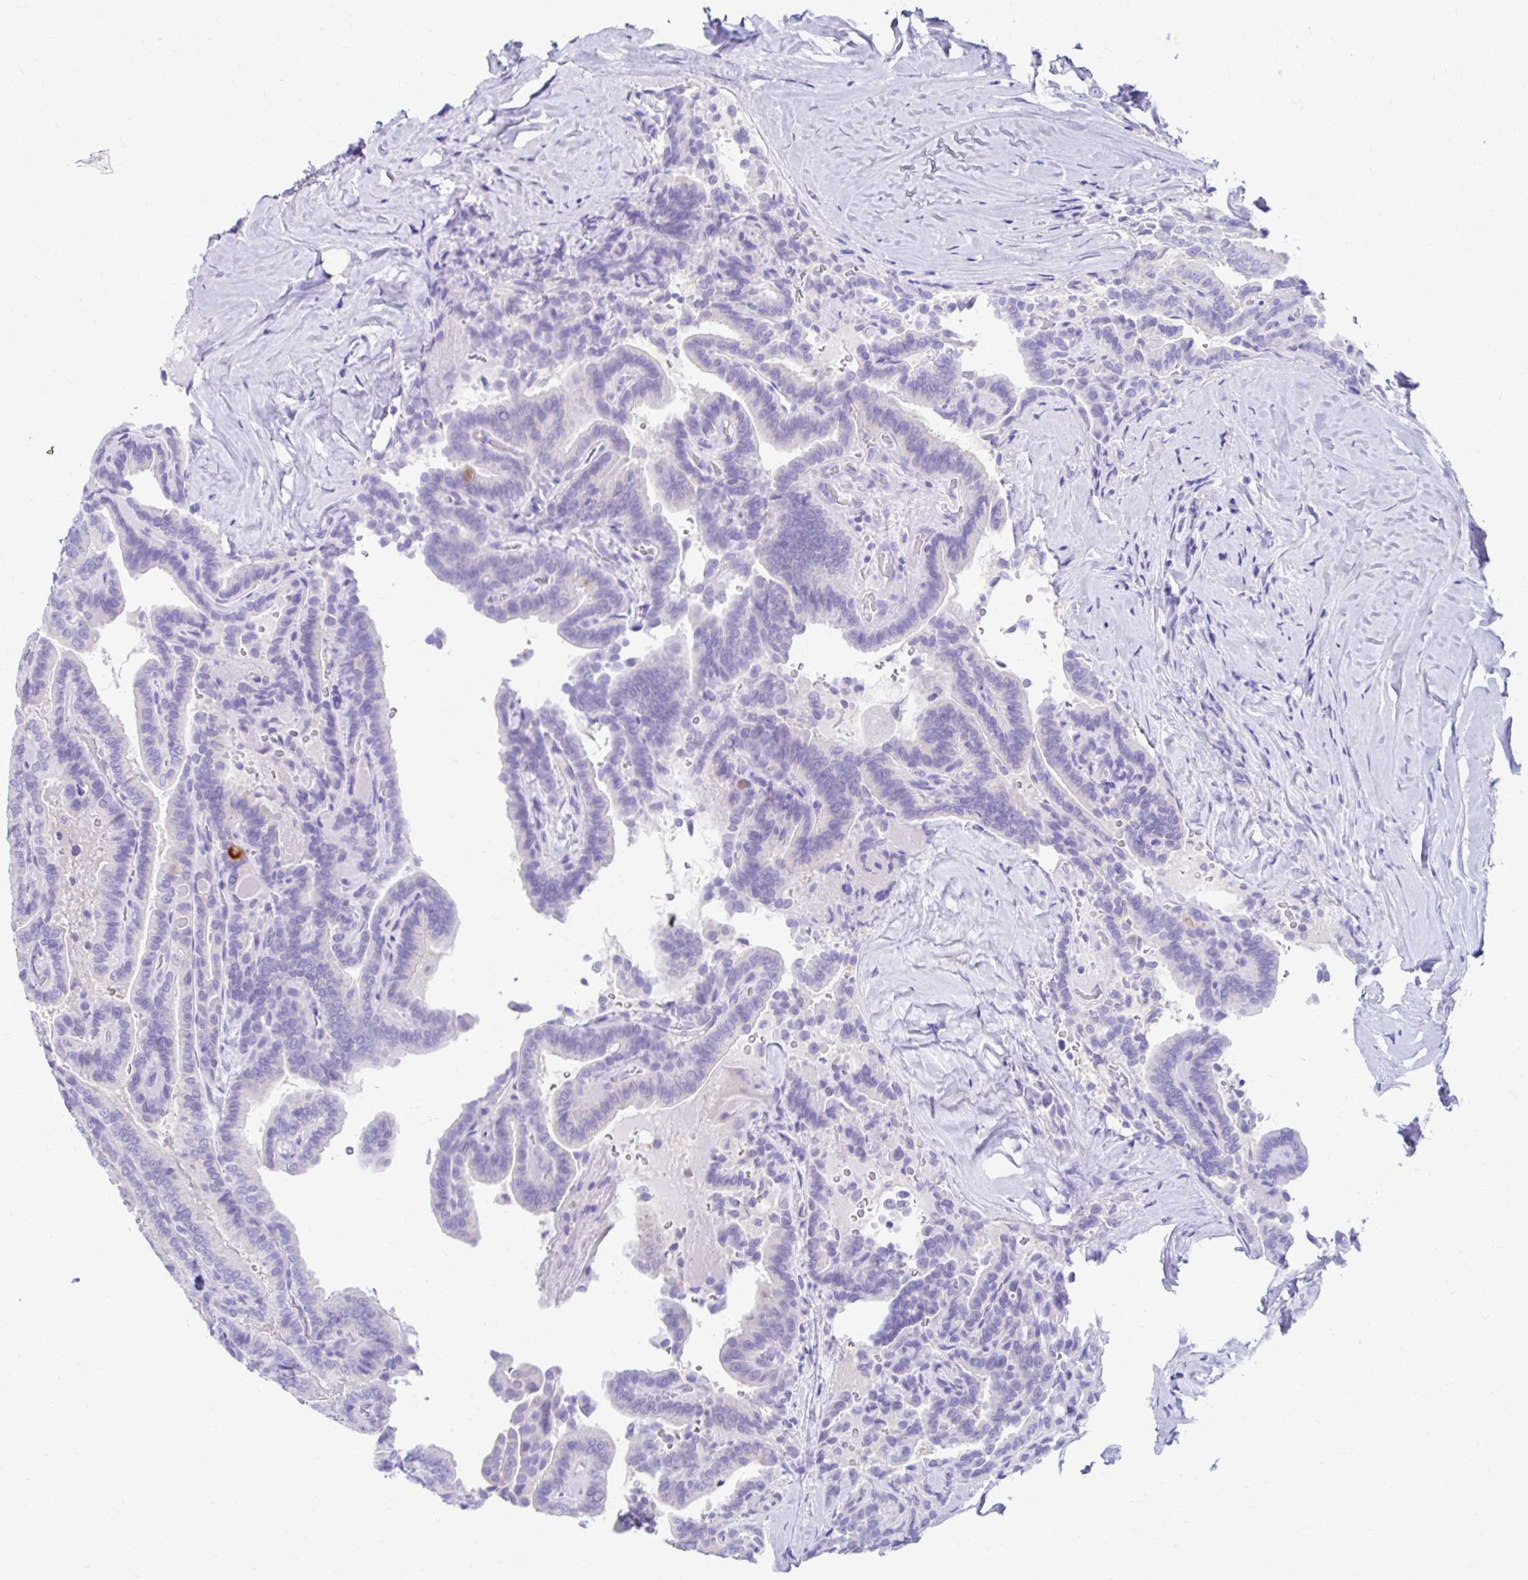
{"staining": {"intensity": "negative", "quantity": "none", "location": "none"}, "tissue": "thyroid cancer", "cell_type": "Tumor cells", "image_type": "cancer", "snomed": [{"axis": "morphology", "description": "Papillary adenocarcinoma, NOS"}, {"axis": "topography", "description": "Thyroid gland"}], "caption": "Immunohistochemistry histopathology image of thyroid papillary adenocarcinoma stained for a protein (brown), which shows no staining in tumor cells.", "gene": "NSG2", "patient": {"sex": "male", "age": 61}}